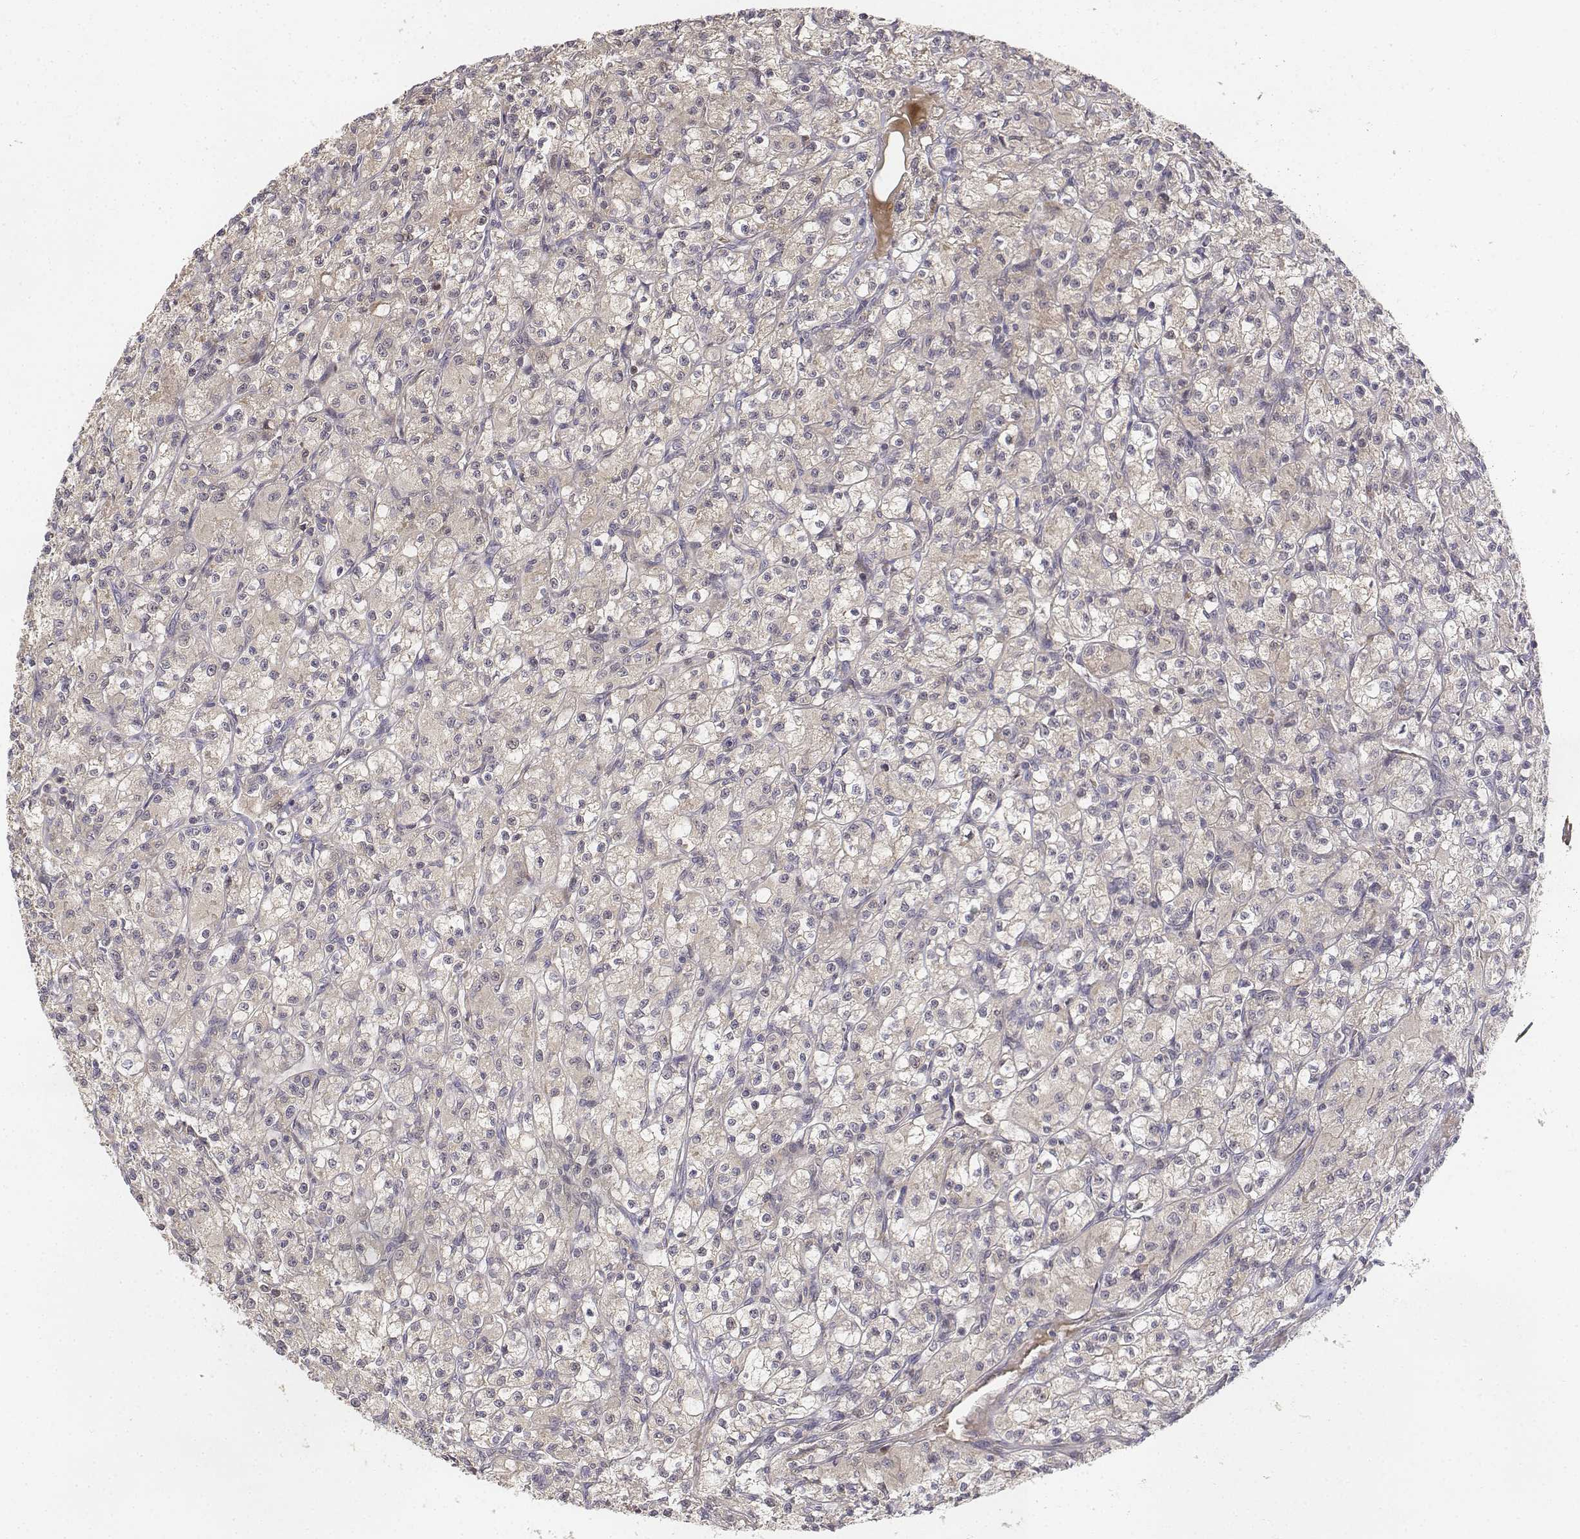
{"staining": {"intensity": "negative", "quantity": "none", "location": "none"}, "tissue": "renal cancer", "cell_type": "Tumor cells", "image_type": "cancer", "snomed": [{"axis": "morphology", "description": "Adenocarcinoma, NOS"}, {"axis": "topography", "description": "Kidney"}], "caption": "IHC photomicrograph of human renal cancer stained for a protein (brown), which demonstrates no positivity in tumor cells.", "gene": "FBXO21", "patient": {"sex": "female", "age": 70}}